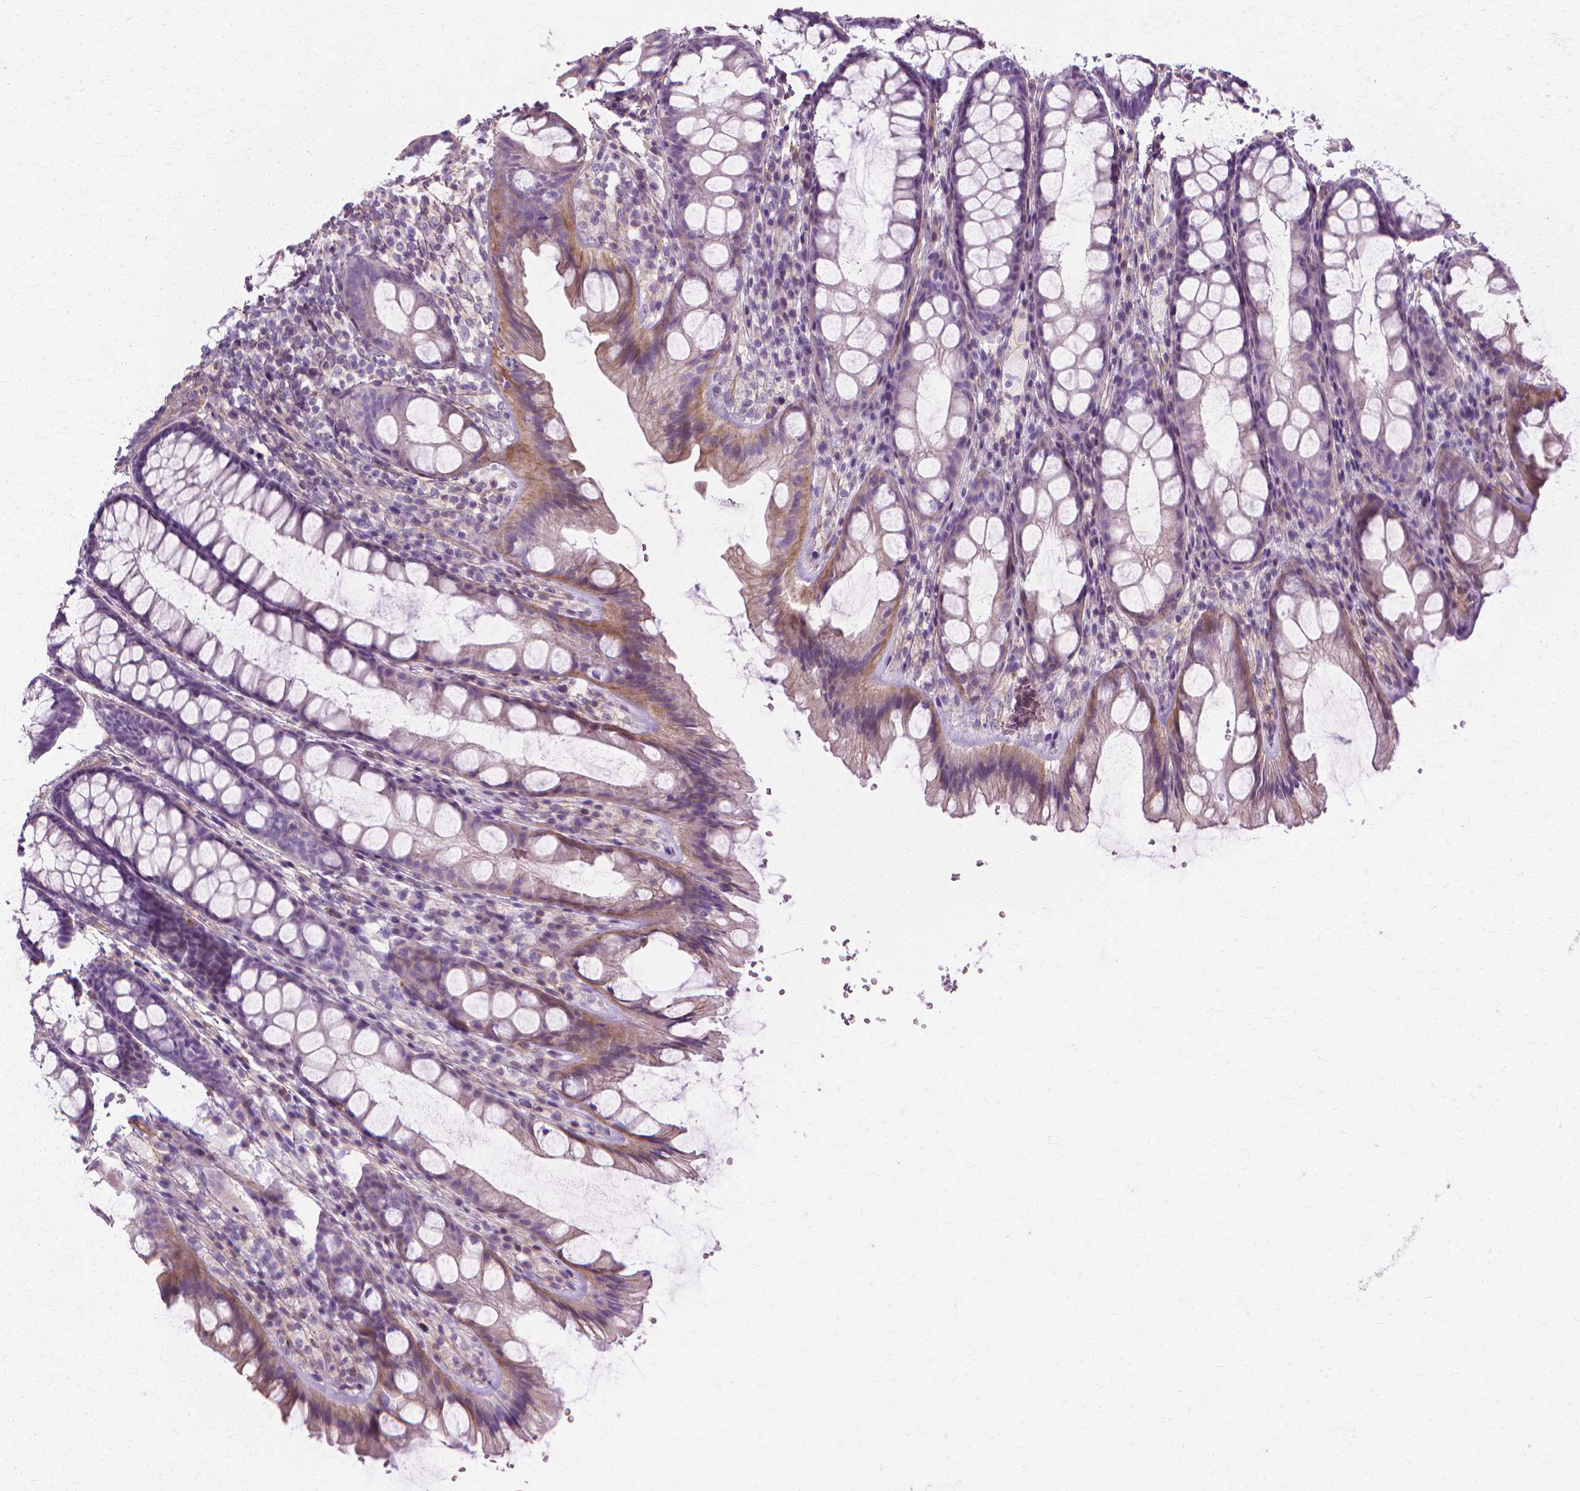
{"staining": {"intensity": "negative", "quantity": "none", "location": "none"}, "tissue": "colon", "cell_type": "Endothelial cells", "image_type": "normal", "snomed": [{"axis": "morphology", "description": "Normal tissue, NOS"}, {"axis": "topography", "description": "Colon"}], "caption": "Endothelial cells are negative for protein expression in benign human colon. (DAB immunohistochemistry (IHC) visualized using brightfield microscopy, high magnification).", "gene": "CFAP157", "patient": {"sex": "male", "age": 47}}